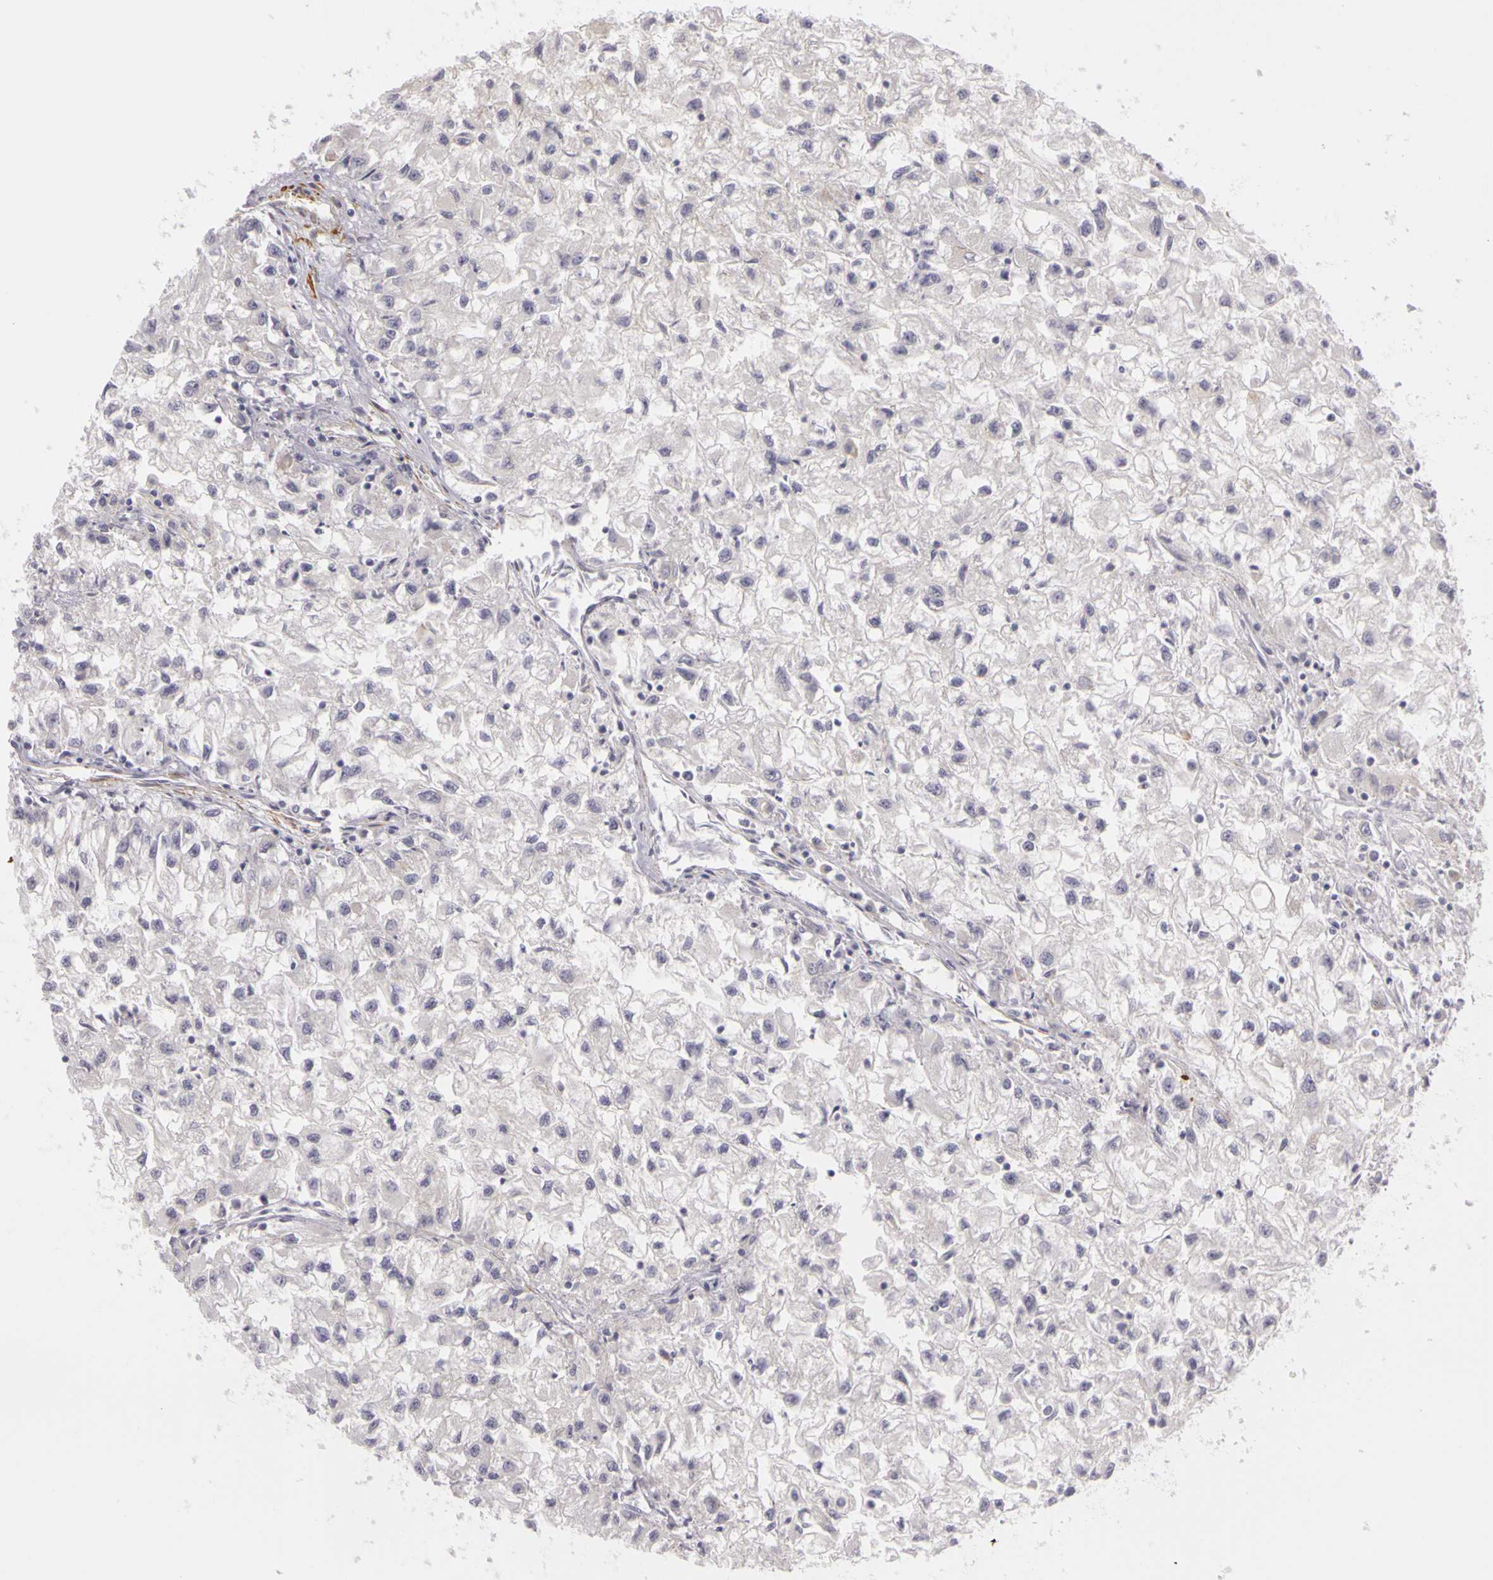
{"staining": {"intensity": "negative", "quantity": "none", "location": "none"}, "tissue": "renal cancer", "cell_type": "Tumor cells", "image_type": "cancer", "snomed": [{"axis": "morphology", "description": "Adenocarcinoma, NOS"}, {"axis": "topography", "description": "Kidney"}], "caption": "Immunohistochemical staining of adenocarcinoma (renal) demonstrates no significant positivity in tumor cells.", "gene": "CNTN2", "patient": {"sex": "male", "age": 59}}